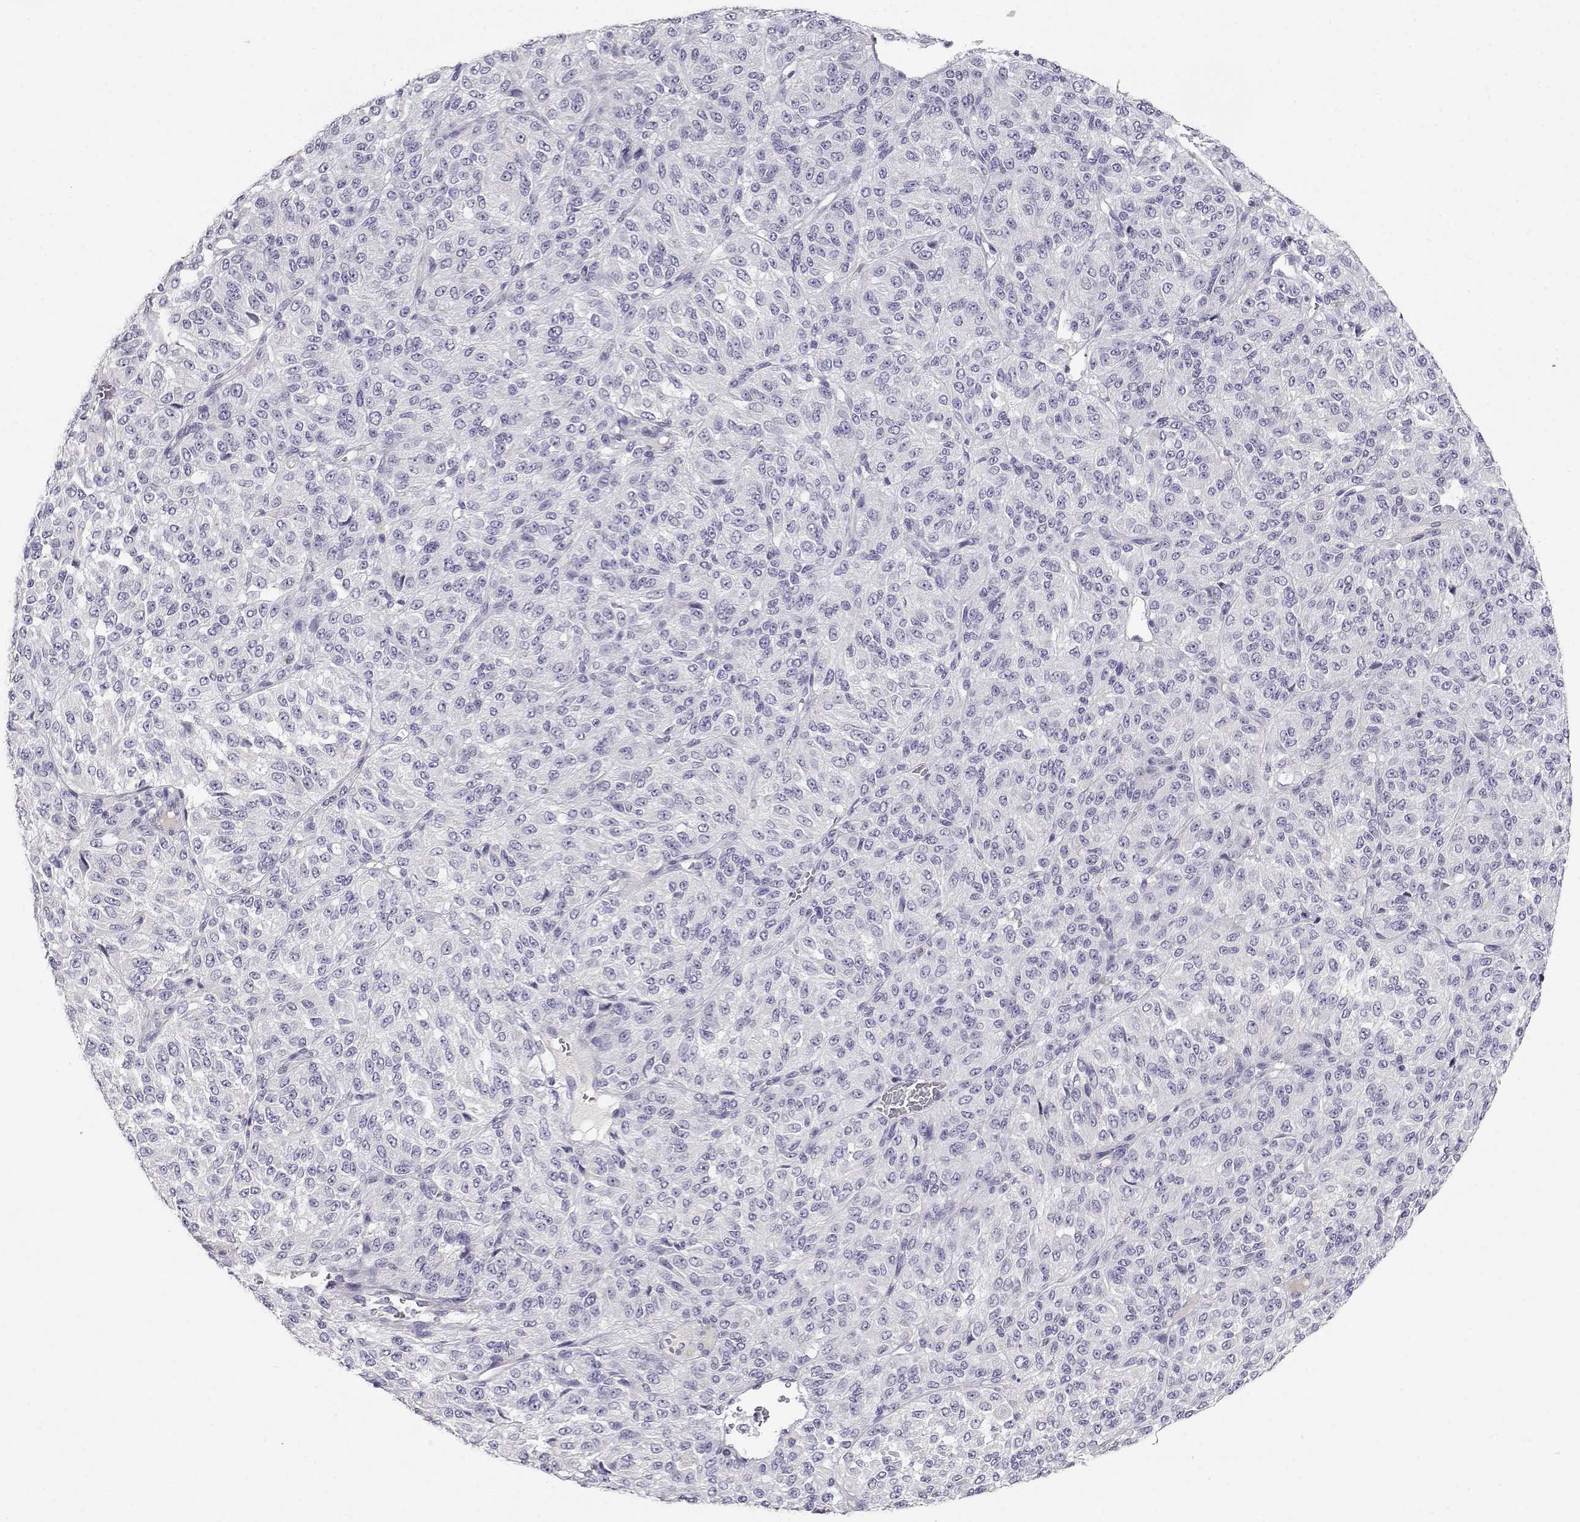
{"staining": {"intensity": "negative", "quantity": "none", "location": "none"}, "tissue": "melanoma", "cell_type": "Tumor cells", "image_type": "cancer", "snomed": [{"axis": "morphology", "description": "Malignant melanoma, Metastatic site"}, {"axis": "topography", "description": "Brain"}], "caption": "This is an immunohistochemistry (IHC) photomicrograph of melanoma. There is no expression in tumor cells.", "gene": "CDHR1", "patient": {"sex": "female", "age": 56}}